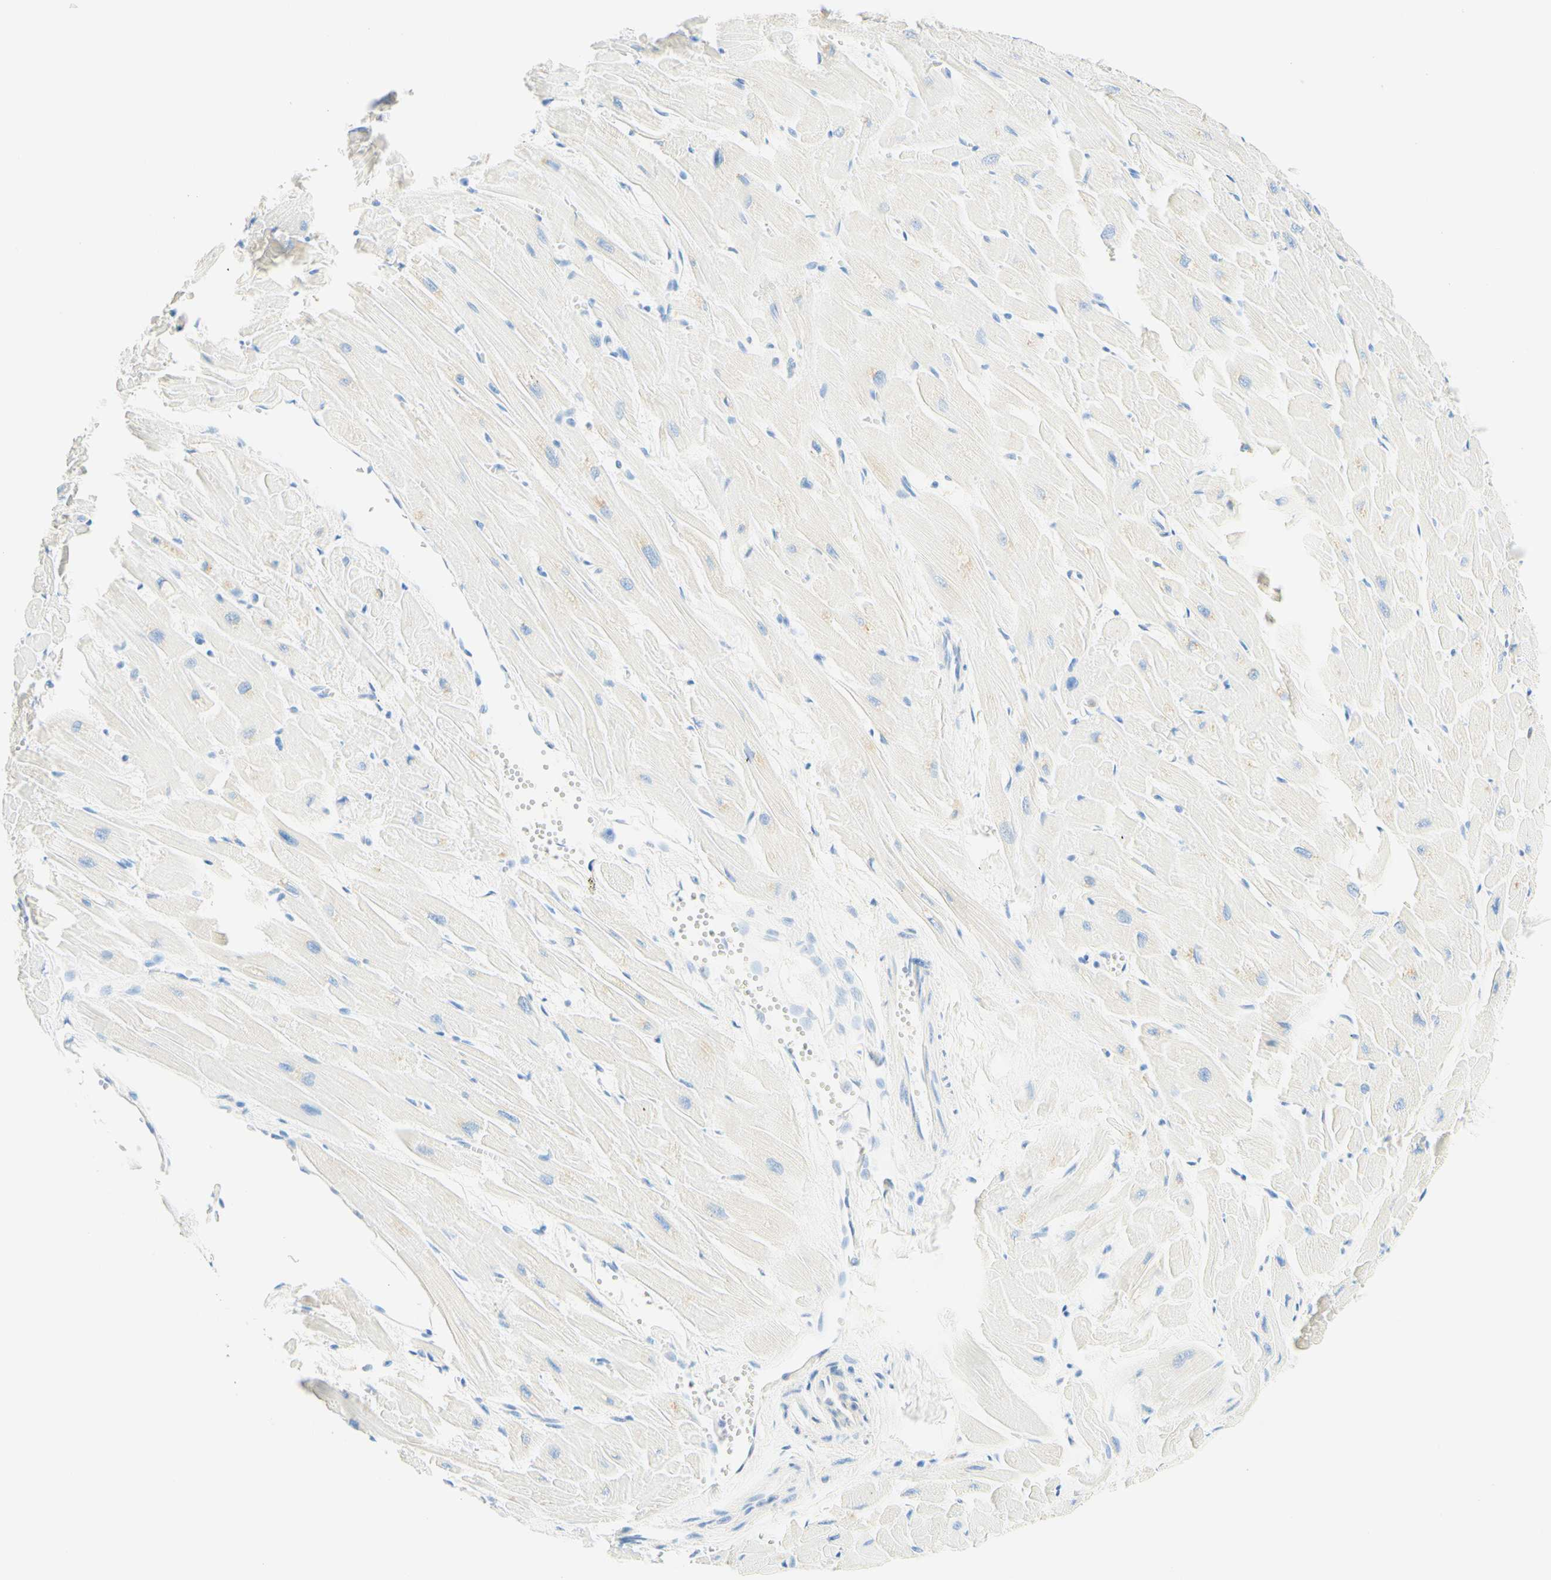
{"staining": {"intensity": "negative", "quantity": "none", "location": "none"}, "tissue": "heart muscle", "cell_type": "Cardiomyocytes", "image_type": "normal", "snomed": [{"axis": "morphology", "description": "Normal tissue, NOS"}, {"axis": "topography", "description": "Heart"}], "caption": "This micrograph is of unremarkable heart muscle stained with immunohistochemistry to label a protein in brown with the nuclei are counter-stained blue. There is no expression in cardiomyocytes.", "gene": "LAT", "patient": {"sex": "female", "age": 19}}